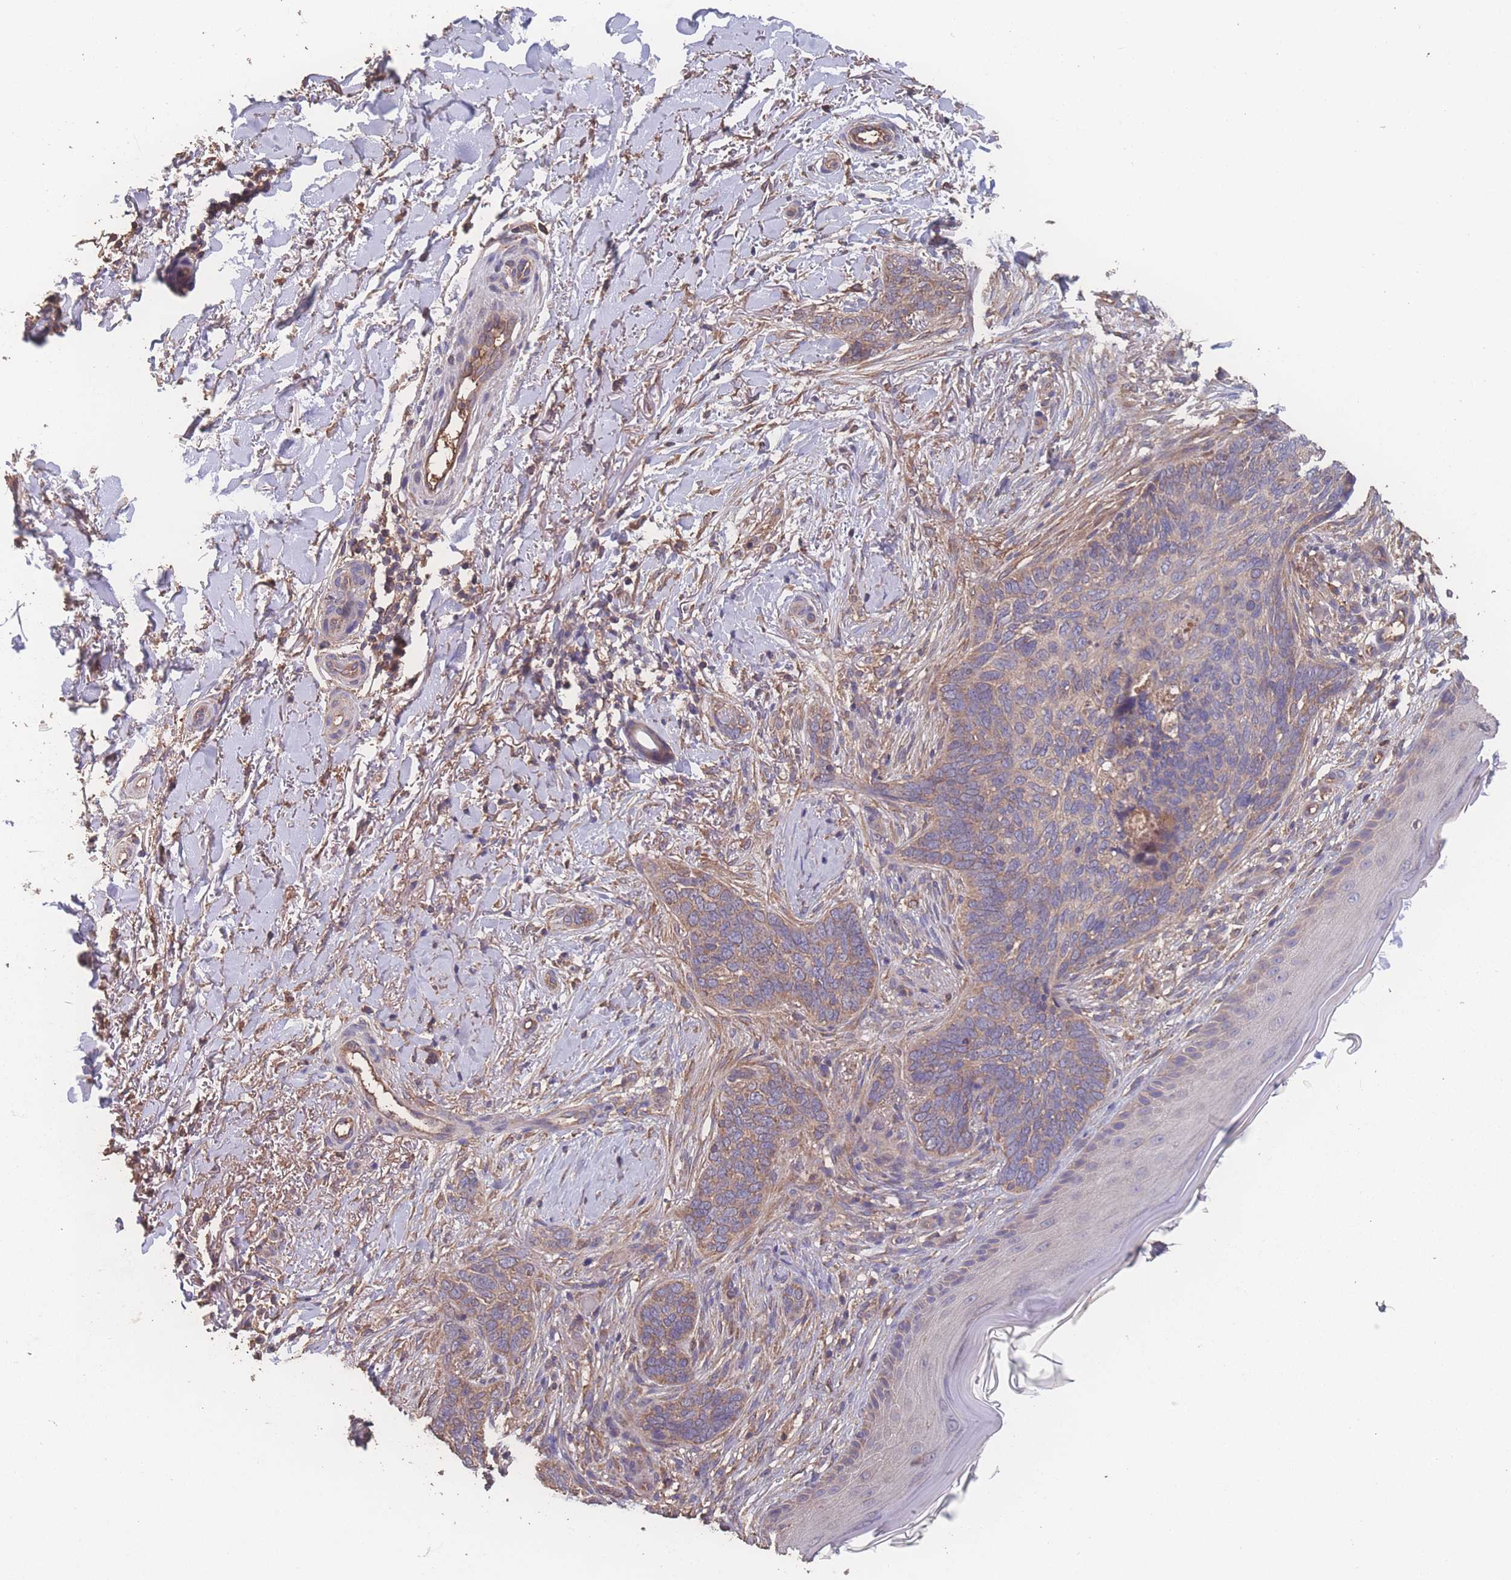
{"staining": {"intensity": "moderate", "quantity": "25%-75%", "location": "cytoplasmic/membranous"}, "tissue": "skin cancer", "cell_type": "Tumor cells", "image_type": "cancer", "snomed": [{"axis": "morphology", "description": "Normal tissue, NOS"}, {"axis": "morphology", "description": "Basal cell carcinoma"}, {"axis": "topography", "description": "Skin"}], "caption": "Tumor cells exhibit medium levels of moderate cytoplasmic/membranous positivity in about 25%-75% of cells in skin basal cell carcinoma.", "gene": "ATXN10", "patient": {"sex": "female", "age": 67}}